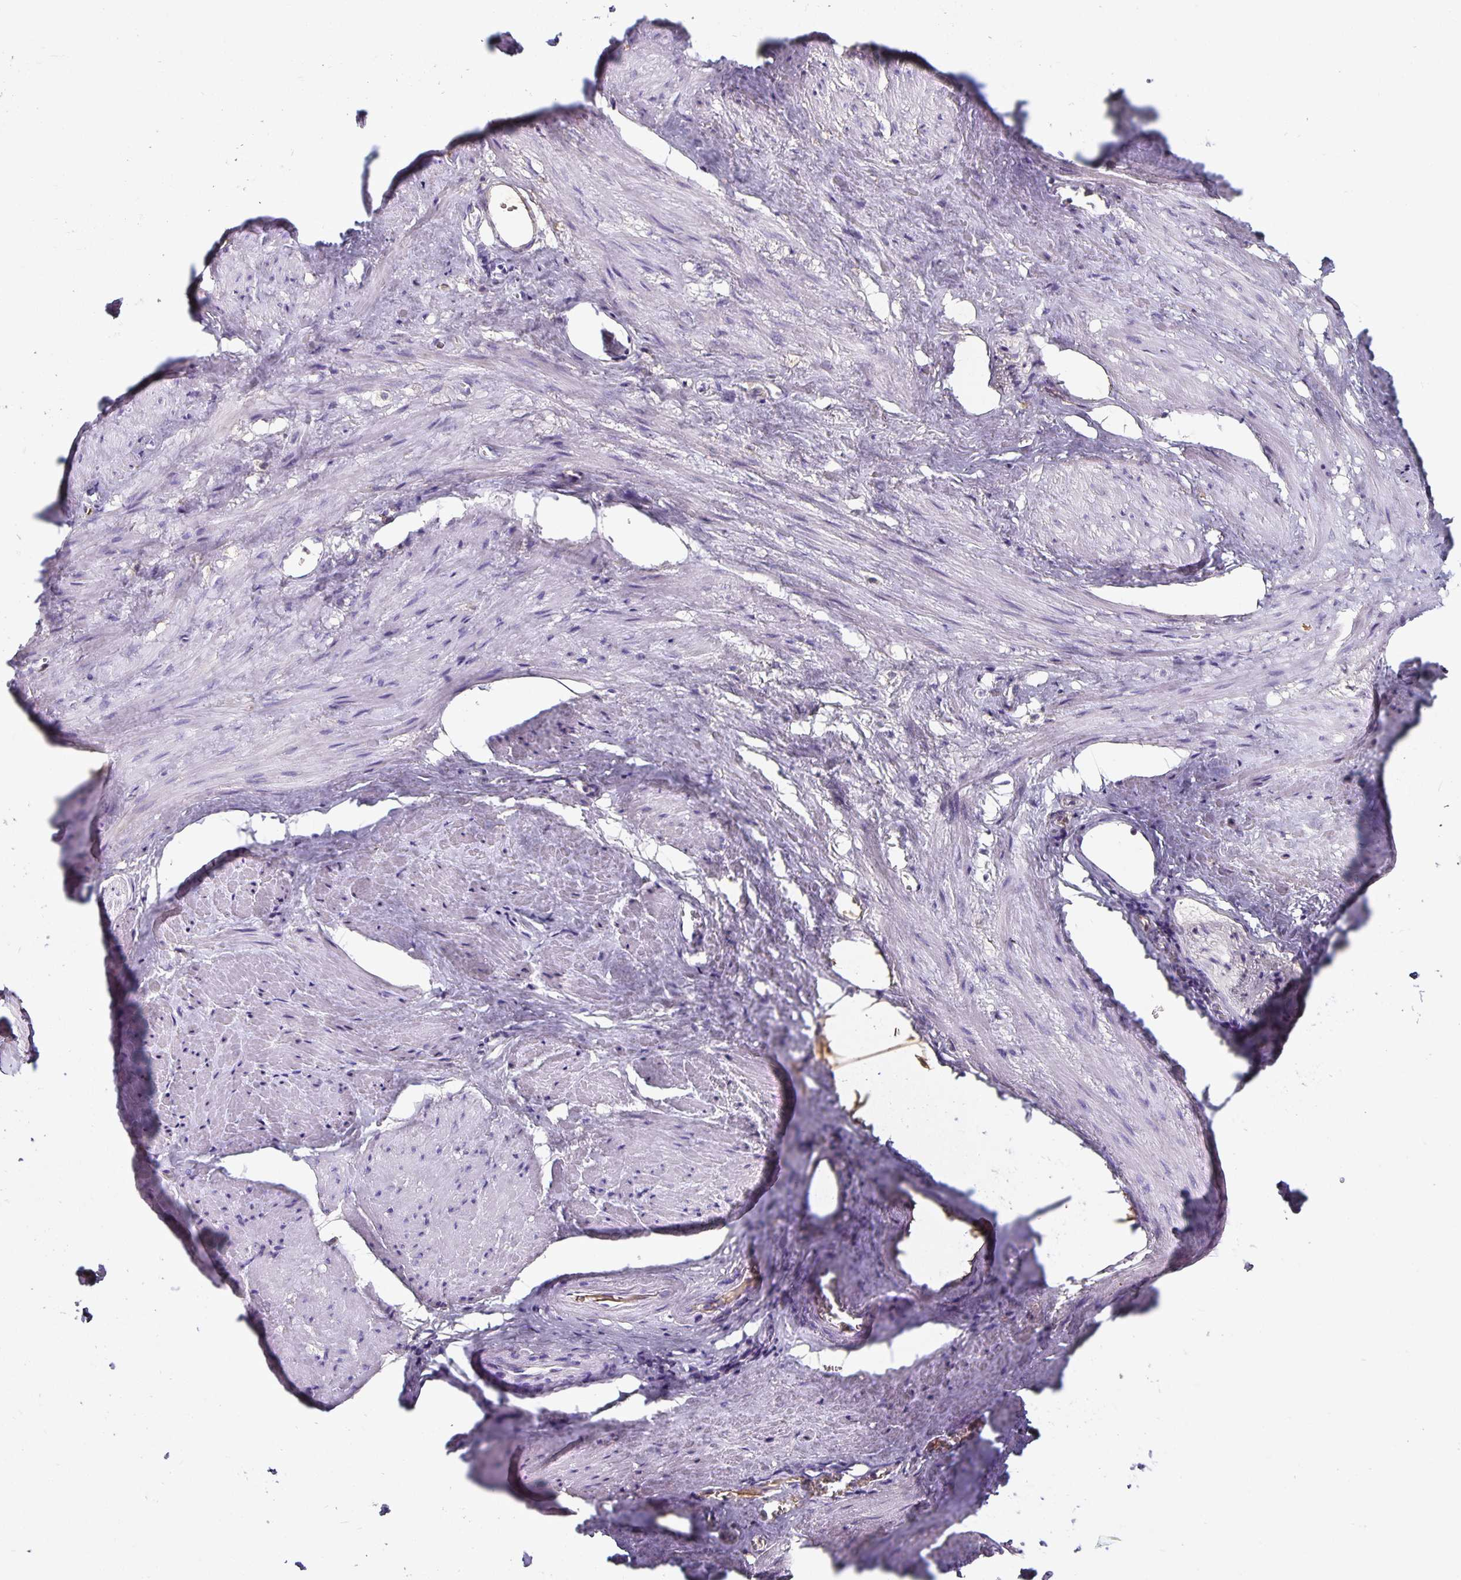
{"staining": {"intensity": "weak", "quantity": "<25%", "location": "cytoplasmic/membranous"}, "tissue": "adipose tissue", "cell_type": "Adipocytes", "image_type": "normal", "snomed": [{"axis": "morphology", "description": "Normal tissue, NOS"}, {"axis": "topography", "description": "Prostate"}, {"axis": "topography", "description": "Peripheral nerve tissue"}], "caption": "High magnification brightfield microscopy of normal adipose tissue stained with DAB (brown) and counterstained with hematoxylin (blue): adipocytes show no significant positivity.", "gene": "TTR", "patient": {"sex": "male", "age": 55}}